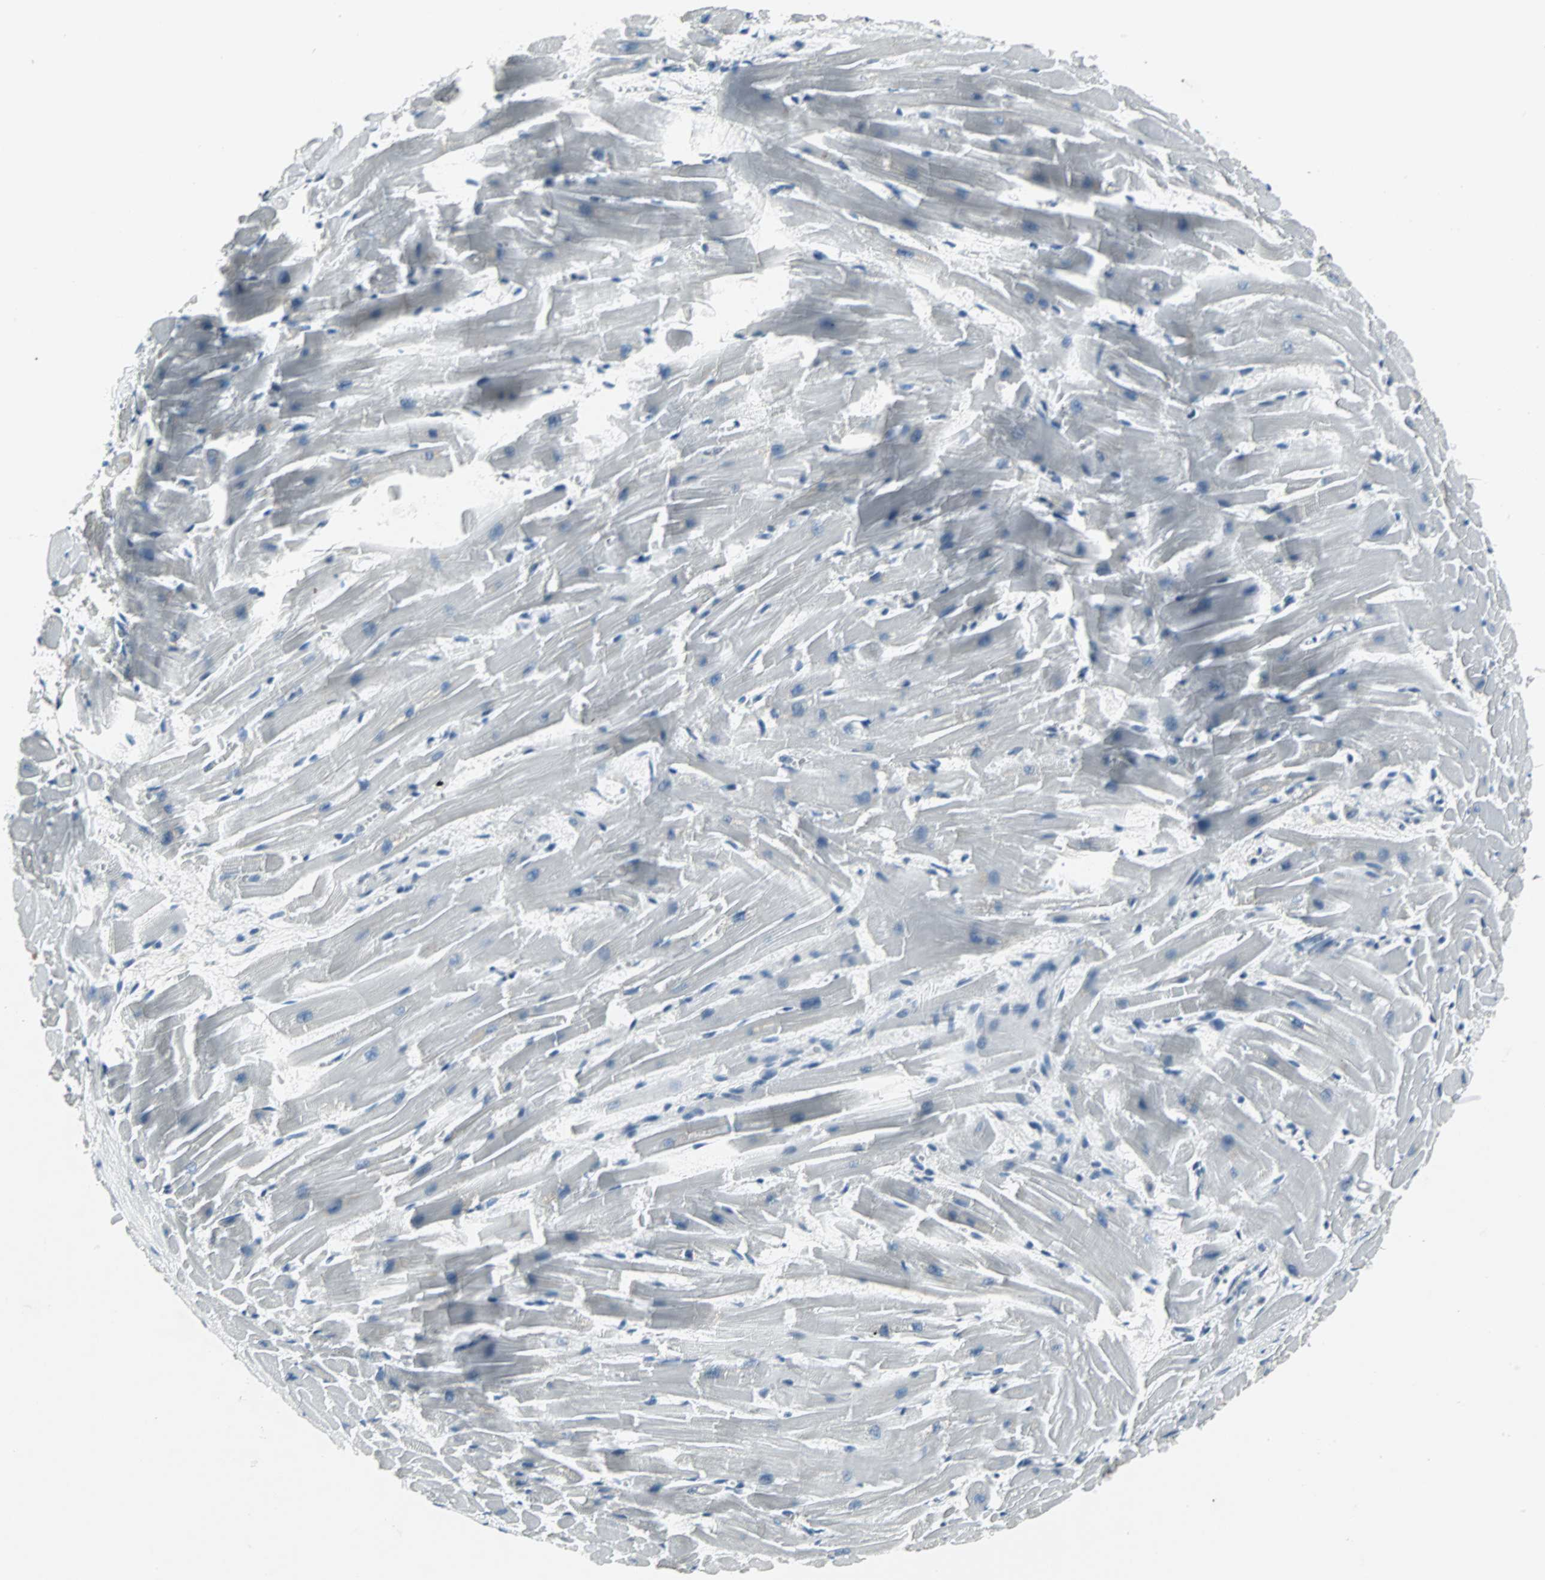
{"staining": {"intensity": "negative", "quantity": "none", "location": "none"}, "tissue": "heart muscle", "cell_type": "Cardiomyocytes", "image_type": "normal", "snomed": [{"axis": "morphology", "description": "Normal tissue, NOS"}, {"axis": "topography", "description": "Heart"}], "caption": "Immunohistochemistry image of normal heart muscle: human heart muscle stained with DAB demonstrates no significant protein expression in cardiomyocytes.", "gene": "SLC2A5", "patient": {"sex": "female", "age": 19}}